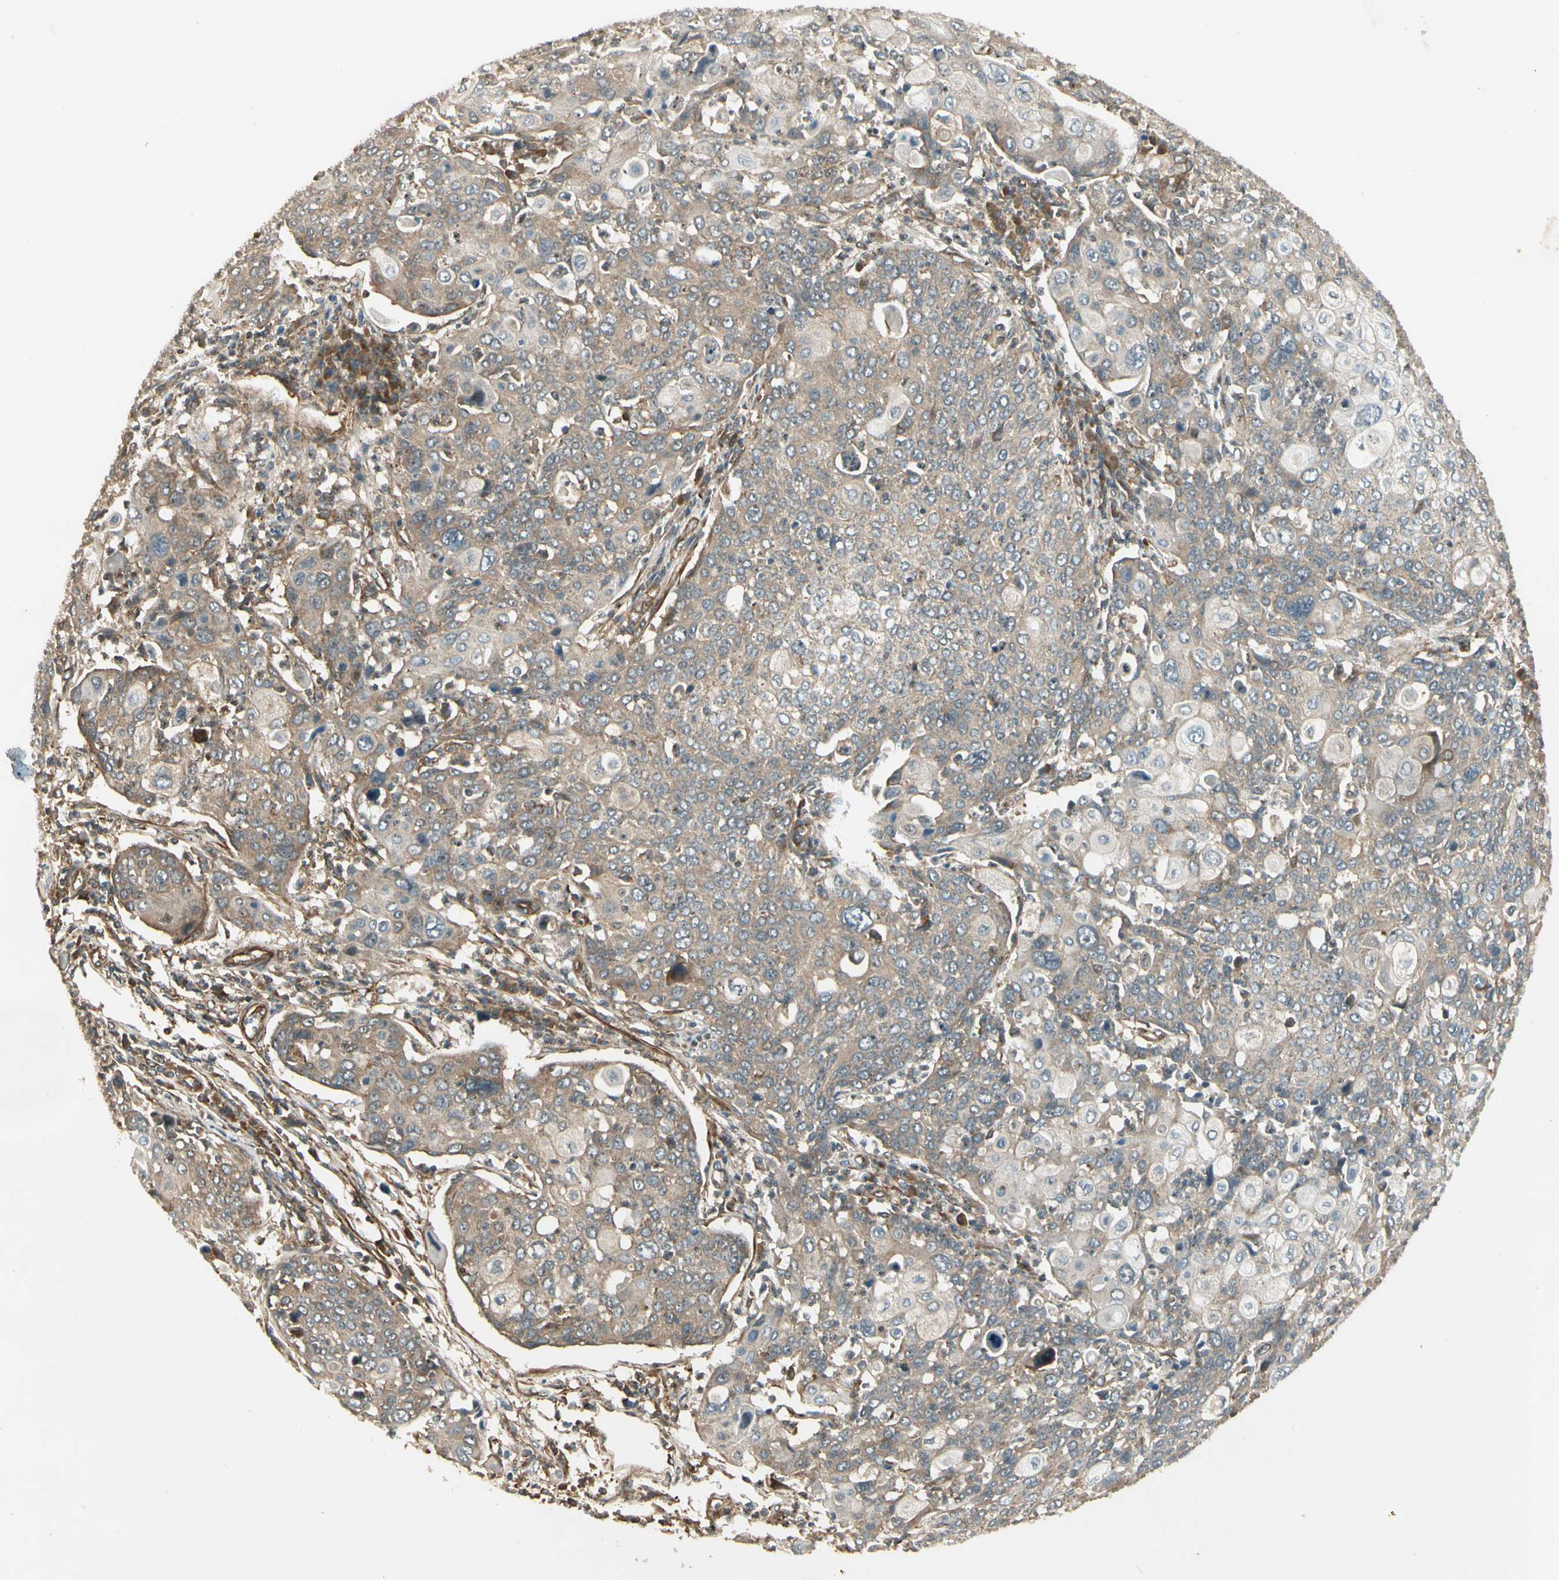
{"staining": {"intensity": "weak", "quantity": ">75%", "location": "cytoplasmic/membranous"}, "tissue": "cervical cancer", "cell_type": "Tumor cells", "image_type": "cancer", "snomed": [{"axis": "morphology", "description": "Squamous cell carcinoma, NOS"}, {"axis": "topography", "description": "Cervix"}], "caption": "Squamous cell carcinoma (cervical) stained with a protein marker displays weak staining in tumor cells.", "gene": "FKBP15", "patient": {"sex": "female", "age": 40}}